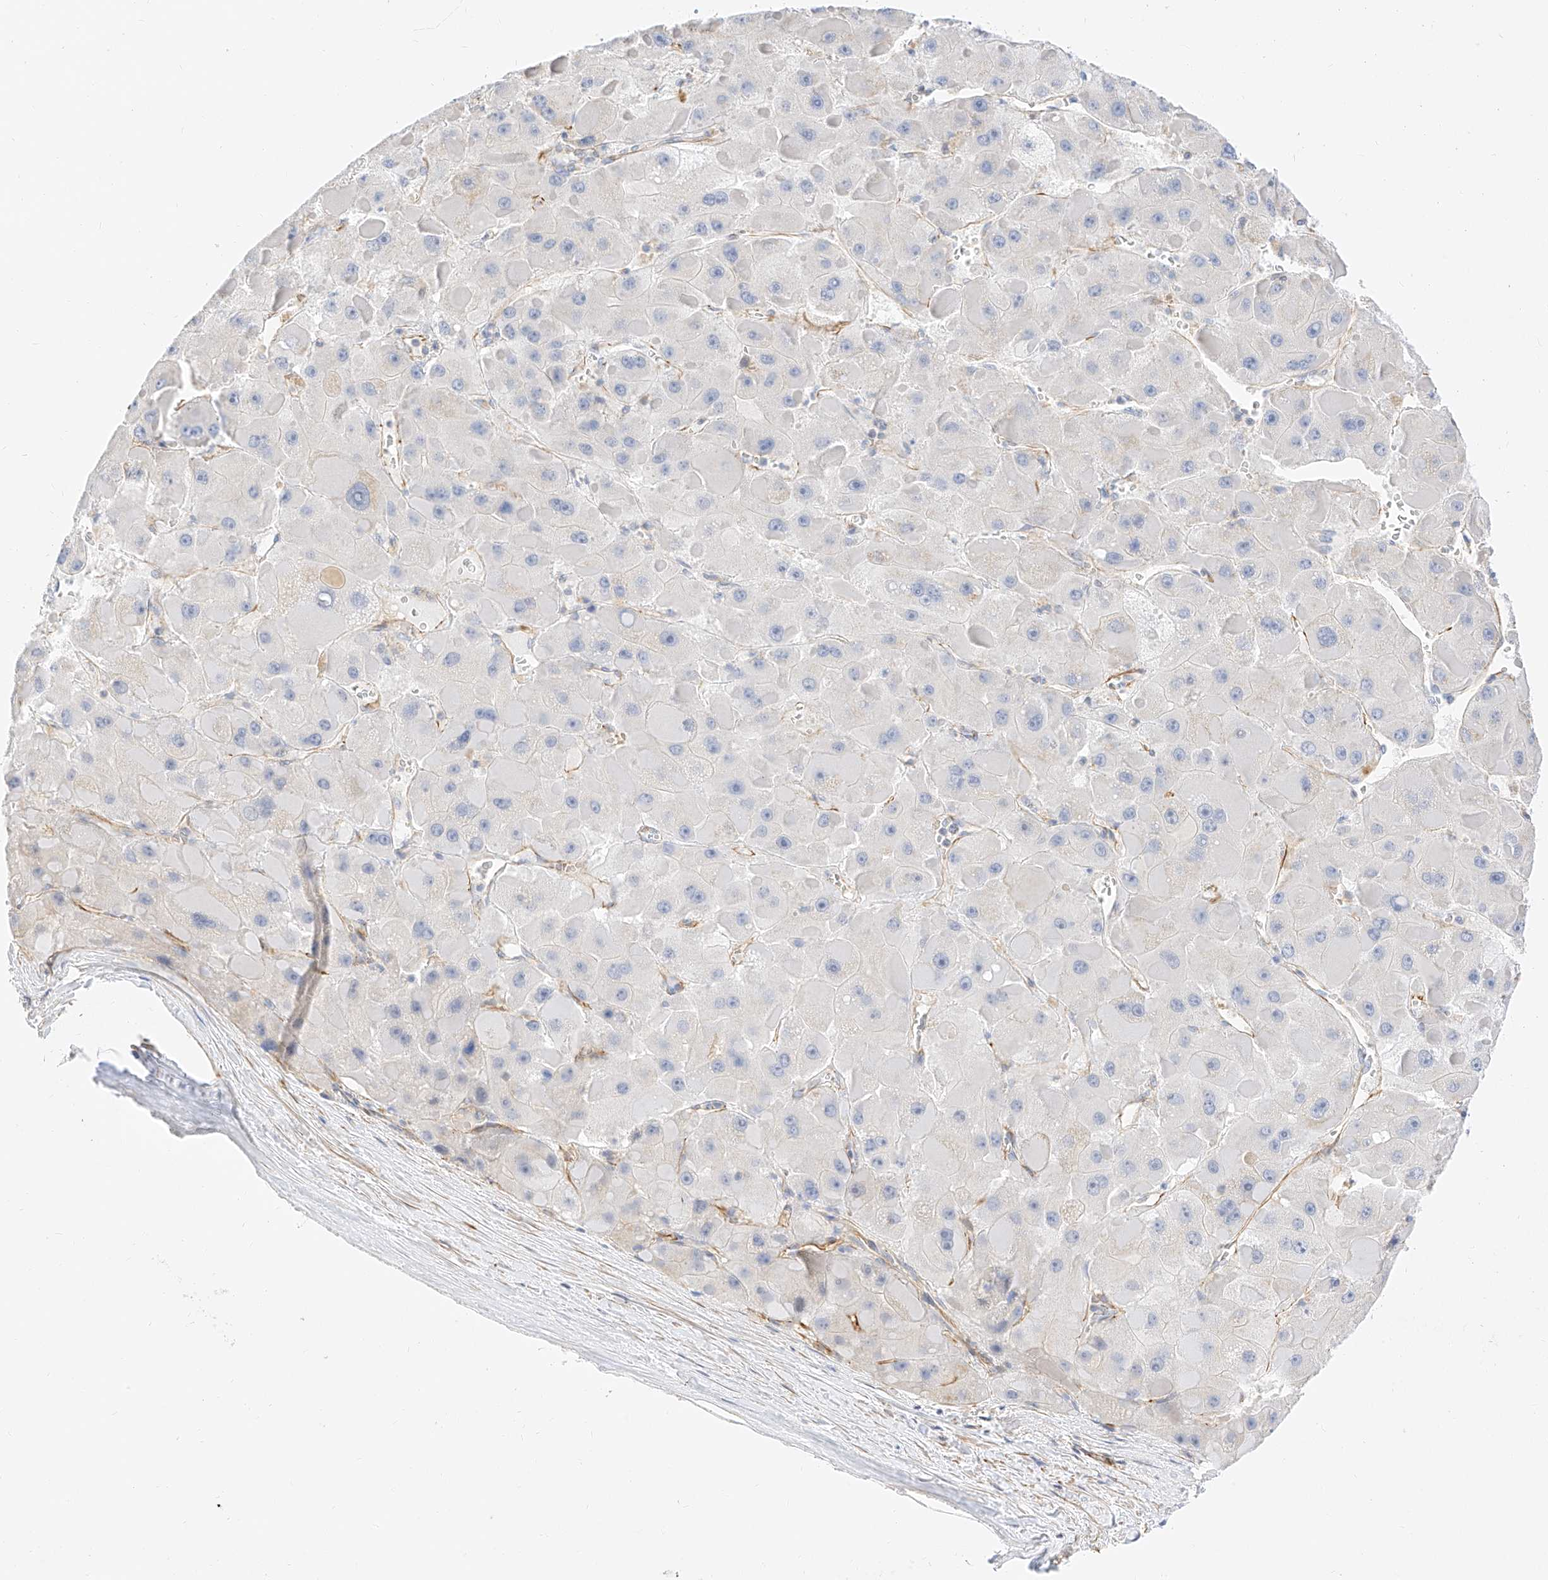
{"staining": {"intensity": "negative", "quantity": "none", "location": "none"}, "tissue": "liver cancer", "cell_type": "Tumor cells", "image_type": "cancer", "snomed": [{"axis": "morphology", "description": "Carcinoma, Hepatocellular, NOS"}, {"axis": "topography", "description": "Liver"}], "caption": "High magnification brightfield microscopy of liver cancer (hepatocellular carcinoma) stained with DAB (3,3'-diaminobenzidine) (brown) and counterstained with hematoxylin (blue): tumor cells show no significant positivity. (Immunohistochemistry, brightfield microscopy, high magnification).", "gene": "CDCP2", "patient": {"sex": "female", "age": 73}}